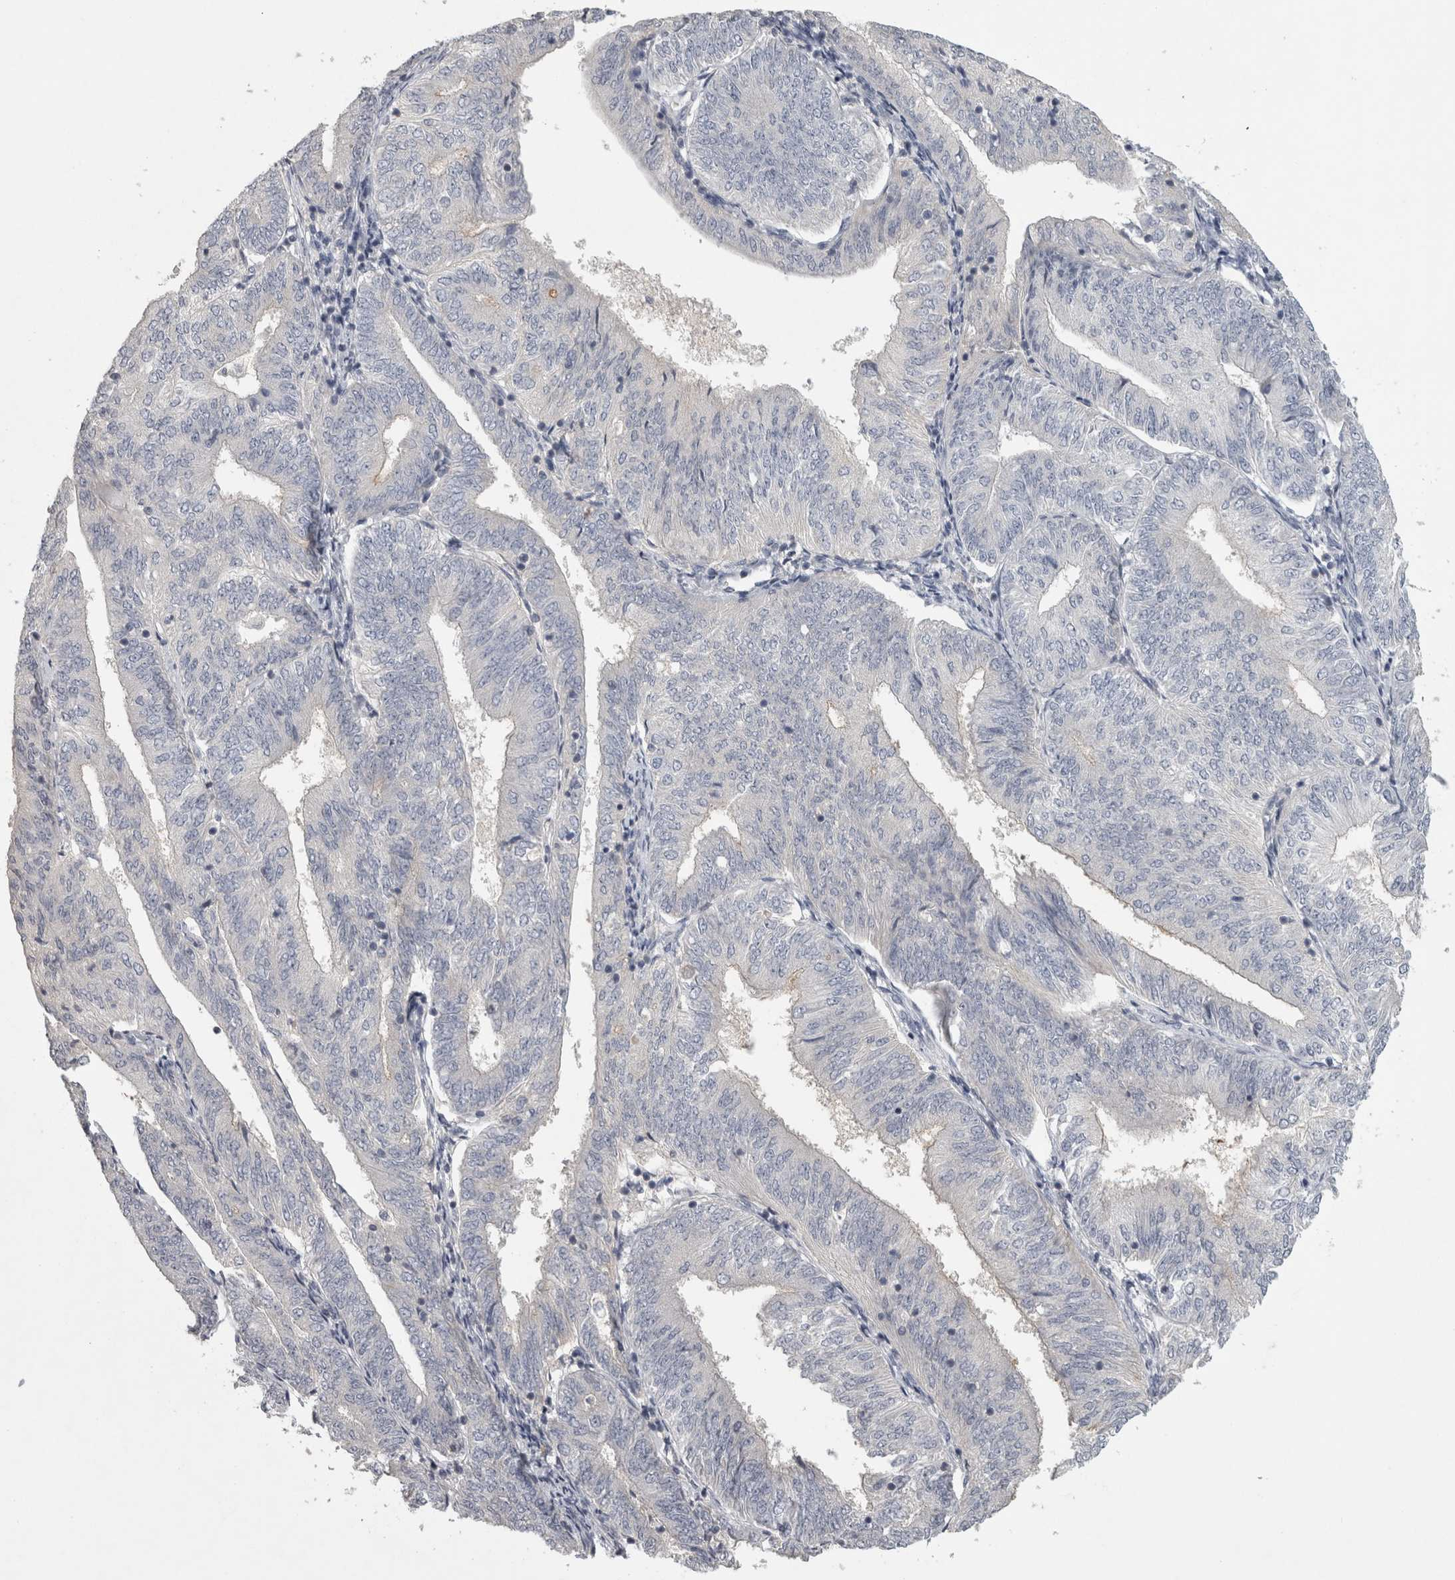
{"staining": {"intensity": "negative", "quantity": "none", "location": "none"}, "tissue": "endometrial cancer", "cell_type": "Tumor cells", "image_type": "cancer", "snomed": [{"axis": "morphology", "description": "Adenocarcinoma, NOS"}, {"axis": "topography", "description": "Endometrium"}], "caption": "Immunohistochemical staining of human endometrial cancer displays no significant expression in tumor cells.", "gene": "ENPP7", "patient": {"sex": "female", "age": 58}}